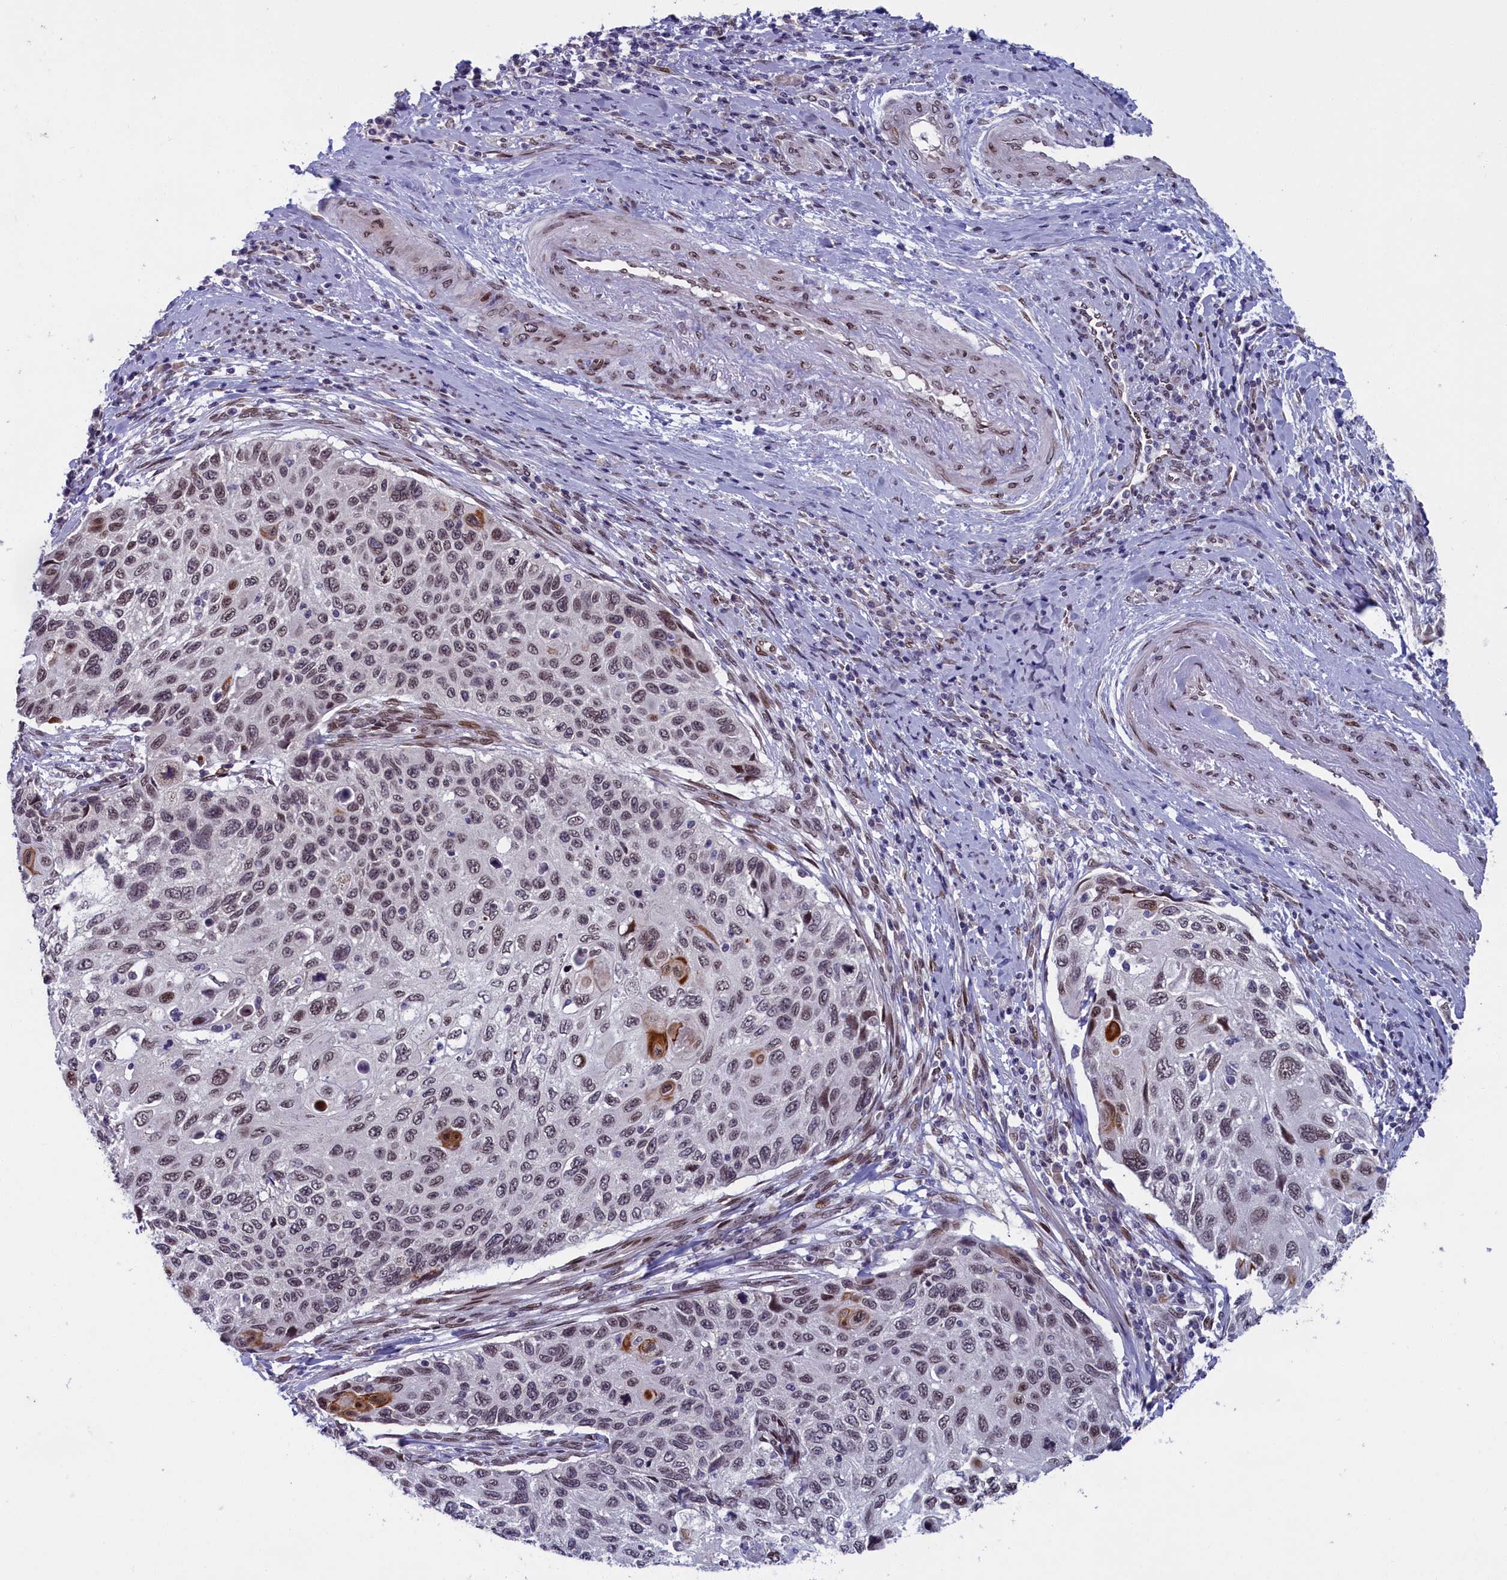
{"staining": {"intensity": "weak", "quantity": "25%-75%", "location": "cytoplasmic/membranous,nuclear"}, "tissue": "cervical cancer", "cell_type": "Tumor cells", "image_type": "cancer", "snomed": [{"axis": "morphology", "description": "Squamous cell carcinoma, NOS"}, {"axis": "topography", "description": "Cervix"}], "caption": "Immunohistochemical staining of cervical cancer (squamous cell carcinoma) demonstrates weak cytoplasmic/membranous and nuclear protein expression in about 25%-75% of tumor cells. (IHC, brightfield microscopy, high magnification).", "gene": "GPSM1", "patient": {"sex": "female", "age": 70}}